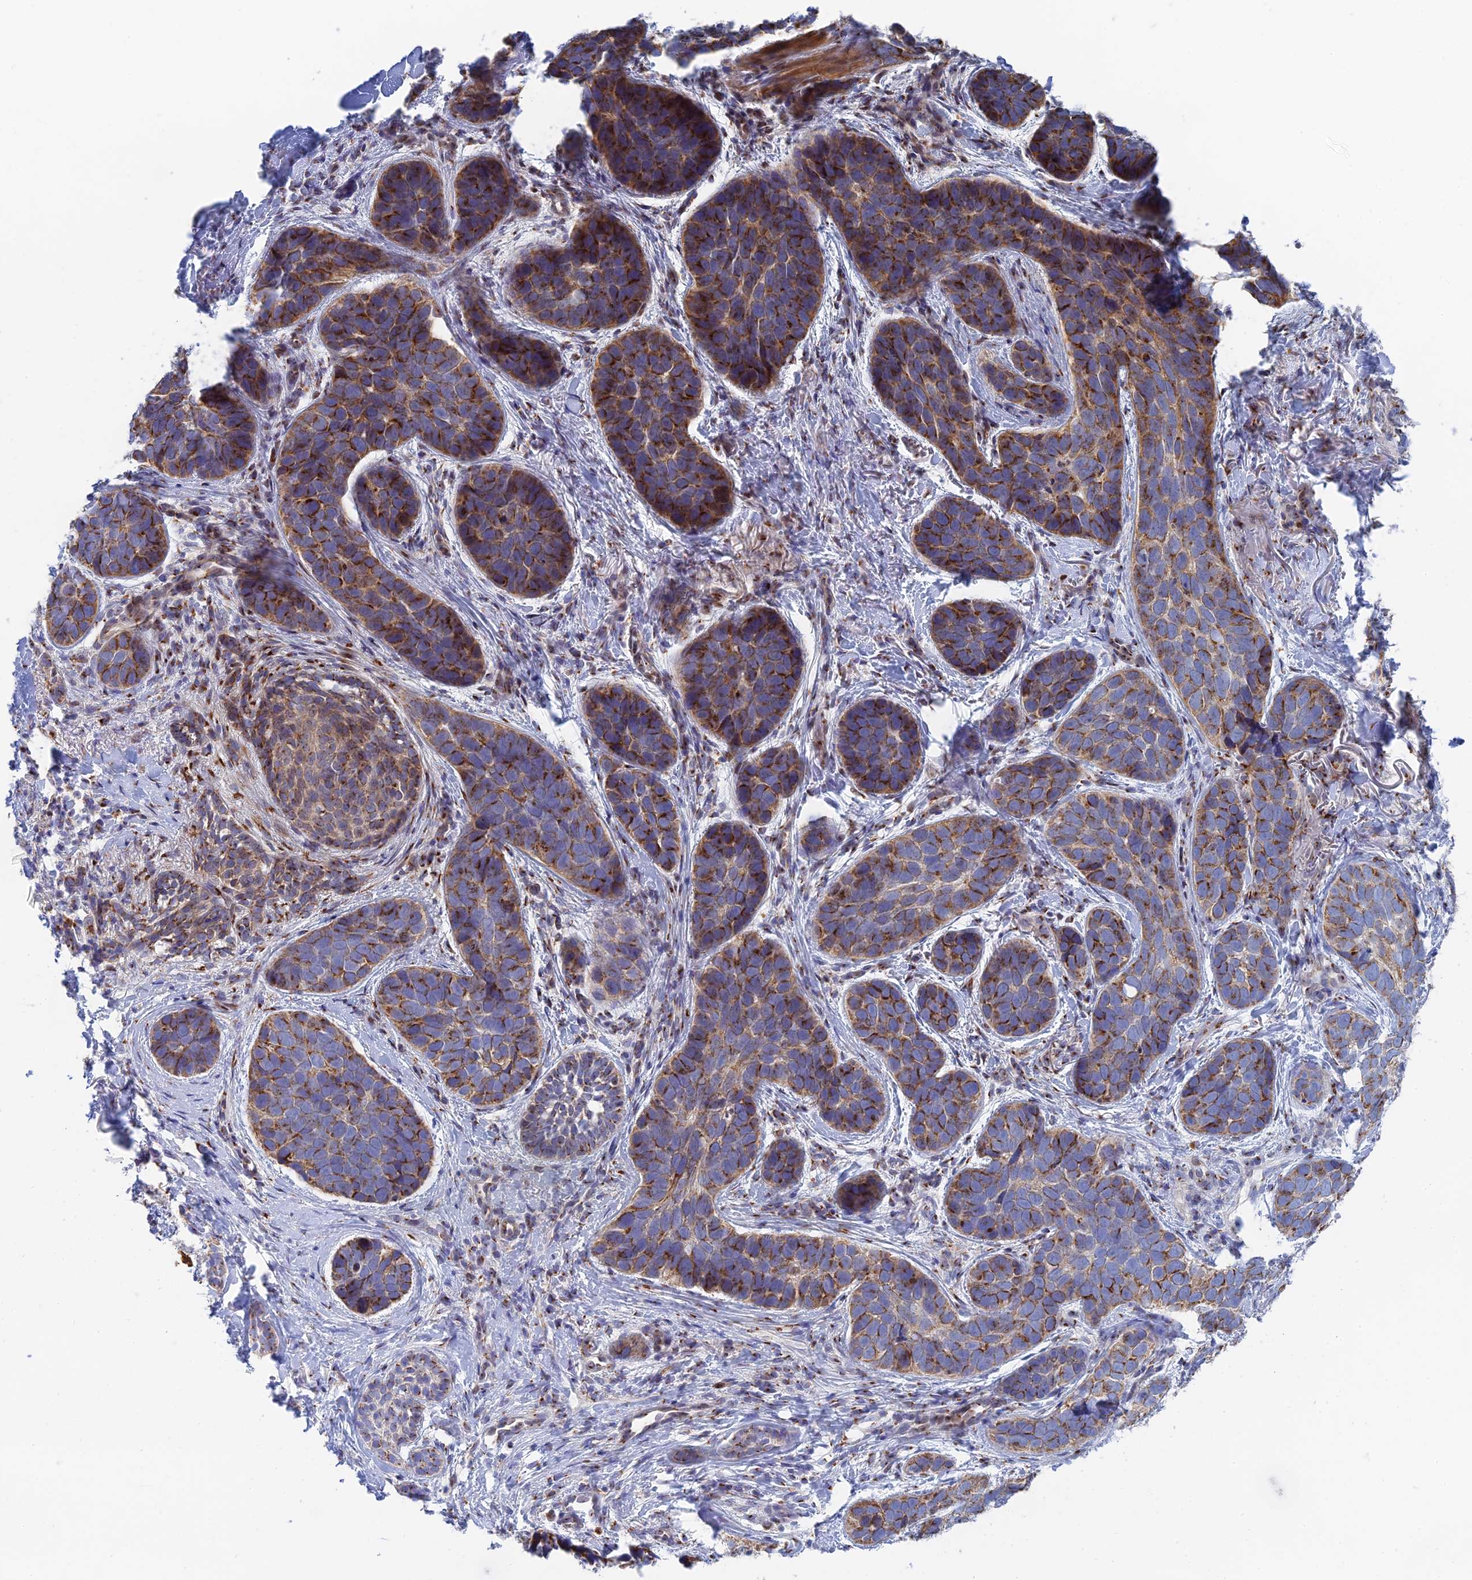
{"staining": {"intensity": "strong", "quantity": "25%-75%", "location": "cytoplasmic/membranous"}, "tissue": "skin cancer", "cell_type": "Tumor cells", "image_type": "cancer", "snomed": [{"axis": "morphology", "description": "Basal cell carcinoma"}, {"axis": "topography", "description": "Skin"}], "caption": "Strong cytoplasmic/membranous expression is seen in about 25%-75% of tumor cells in skin basal cell carcinoma.", "gene": "HS2ST1", "patient": {"sex": "male", "age": 71}}